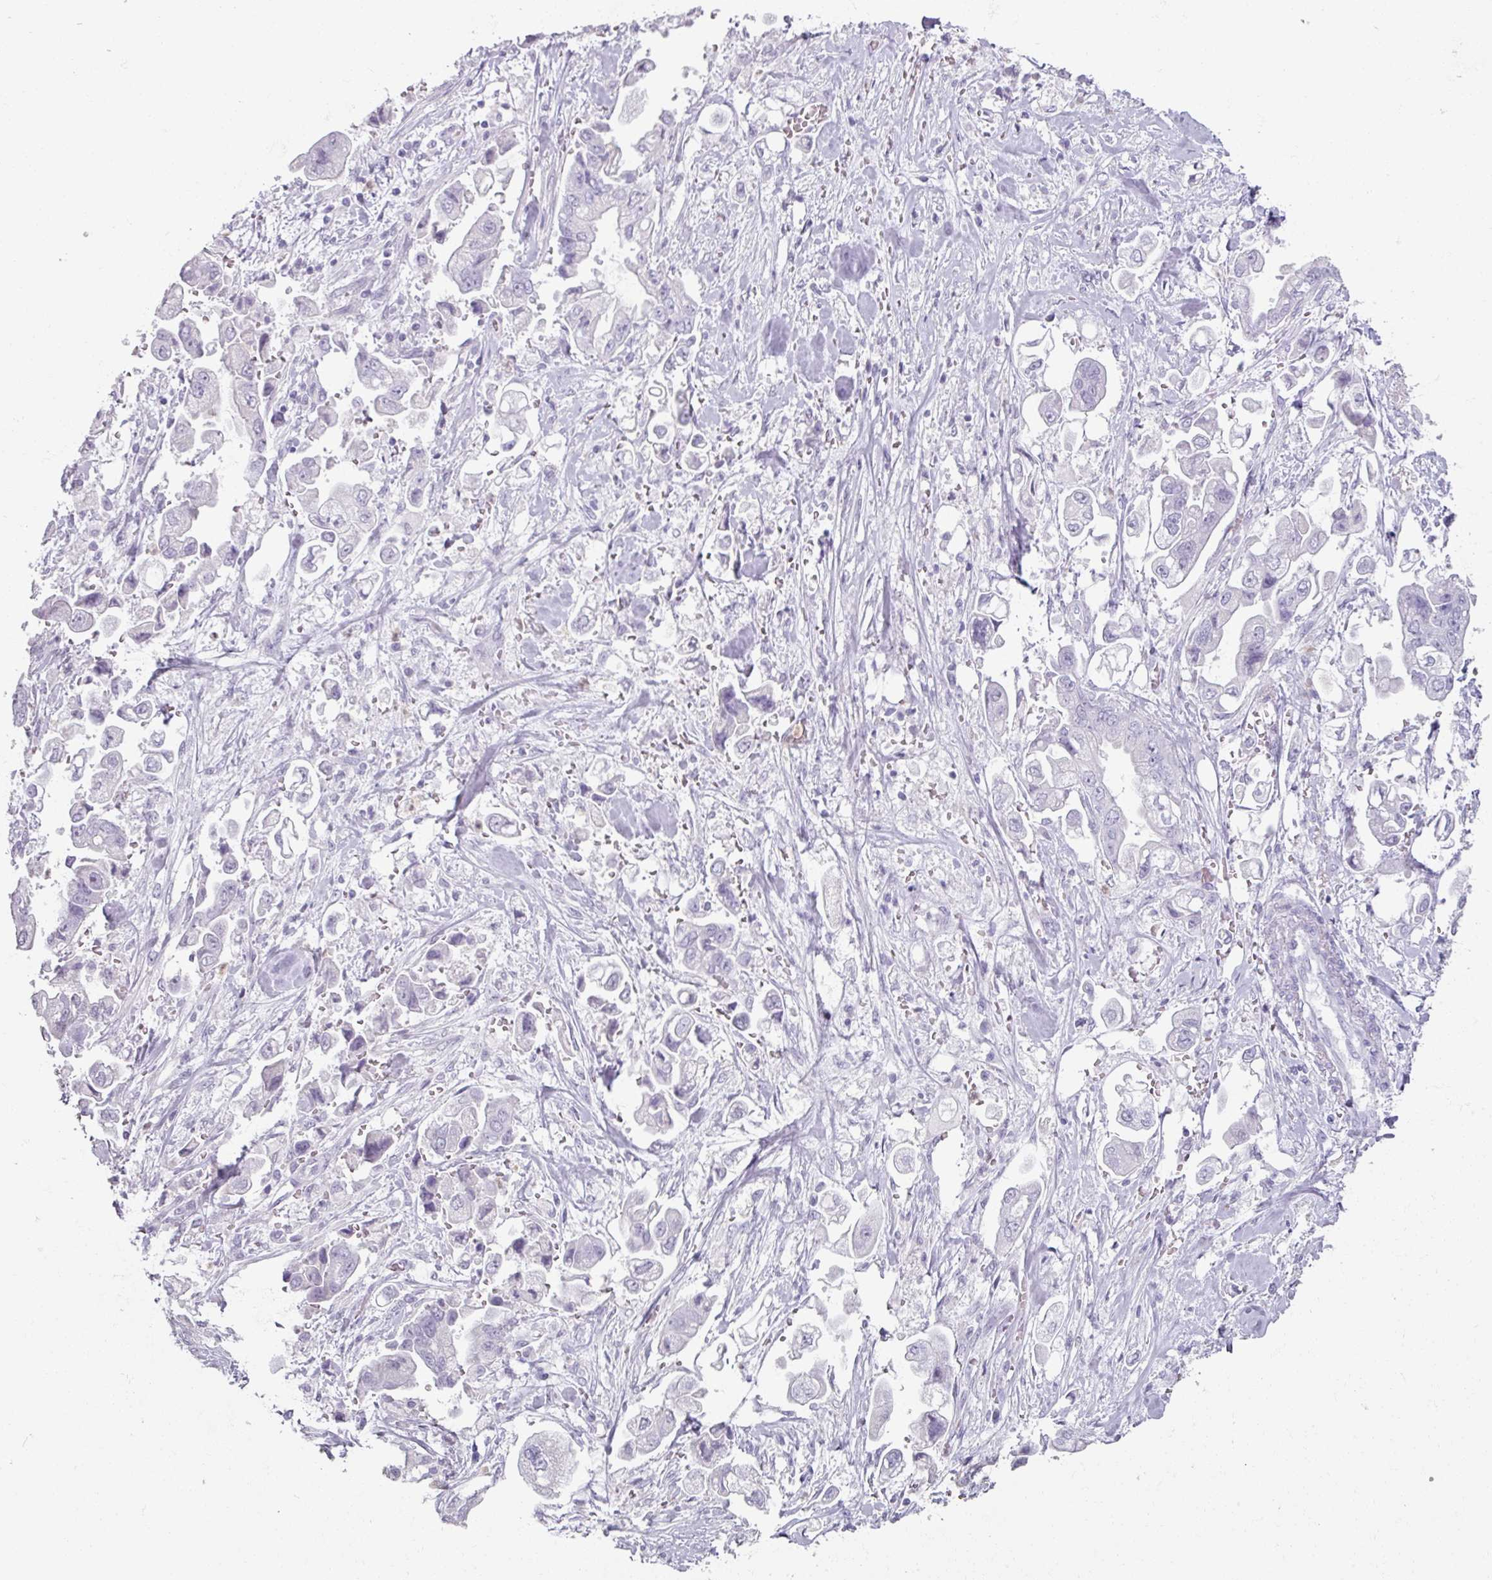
{"staining": {"intensity": "negative", "quantity": "none", "location": "none"}, "tissue": "stomach cancer", "cell_type": "Tumor cells", "image_type": "cancer", "snomed": [{"axis": "morphology", "description": "Adenocarcinoma, NOS"}, {"axis": "topography", "description": "Stomach"}], "caption": "IHC of human adenocarcinoma (stomach) shows no expression in tumor cells.", "gene": "ARG1", "patient": {"sex": "male", "age": 62}}